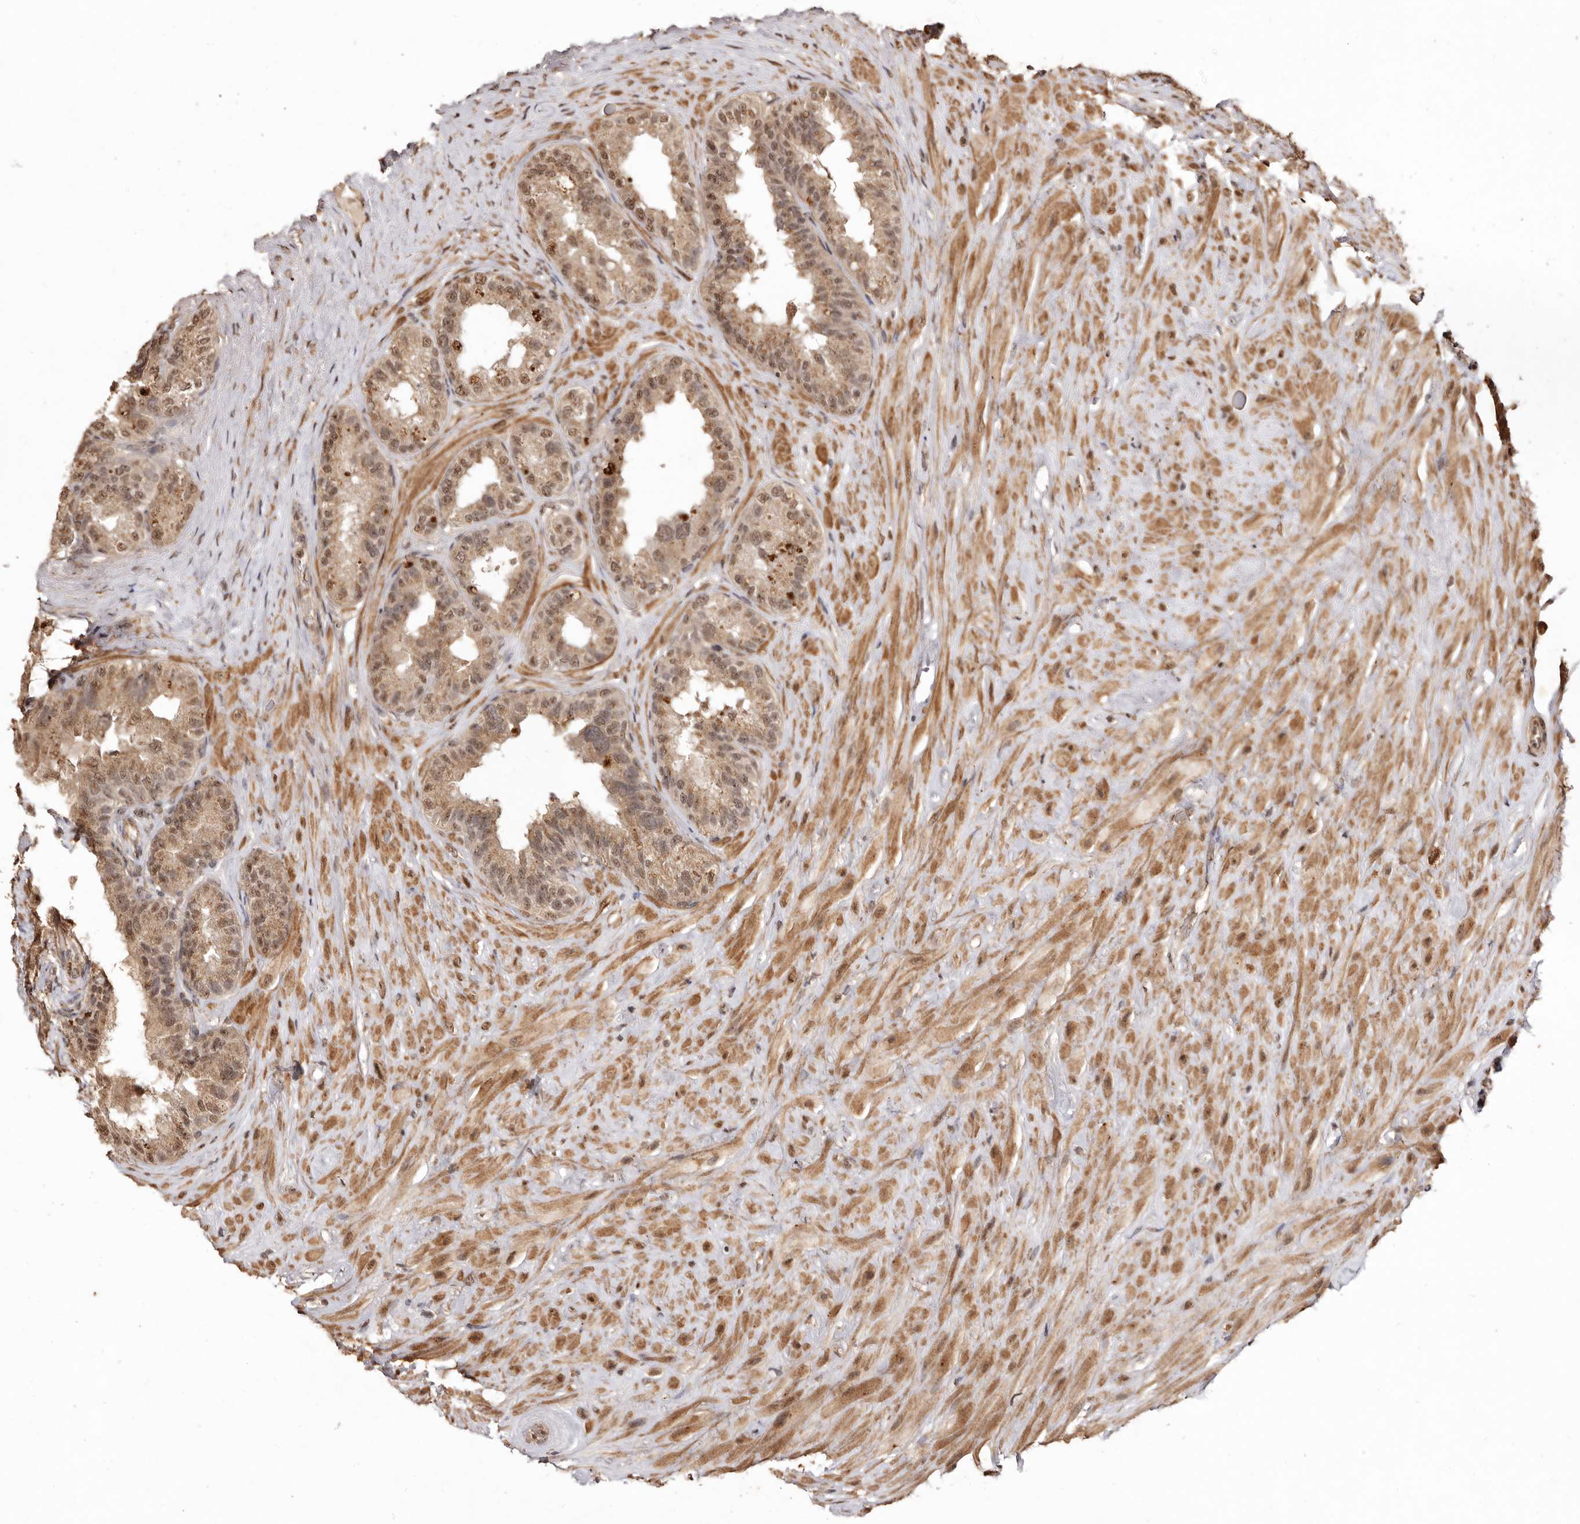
{"staining": {"intensity": "moderate", "quantity": ">75%", "location": "cytoplasmic/membranous,nuclear"}, "tissue": "seminal vesicle", "cell_type": "Glandular cells", "image_type": "normal", "snomed": [{"axis": "morphology", "description": "Normal tissue, NOS"}, {"axis": "topography", "description": "Seminal veicle"}], "caption": "Glandular cells show moderate cytoplasmic/membranous,nuclear staining in about >75% of cells in unremarkable seminal vesicle. (Brightfield microscopy of DAB IHC at high magnification).", "gene": "NOTCH1", "patient": {"sex": "male", "age": 80}}